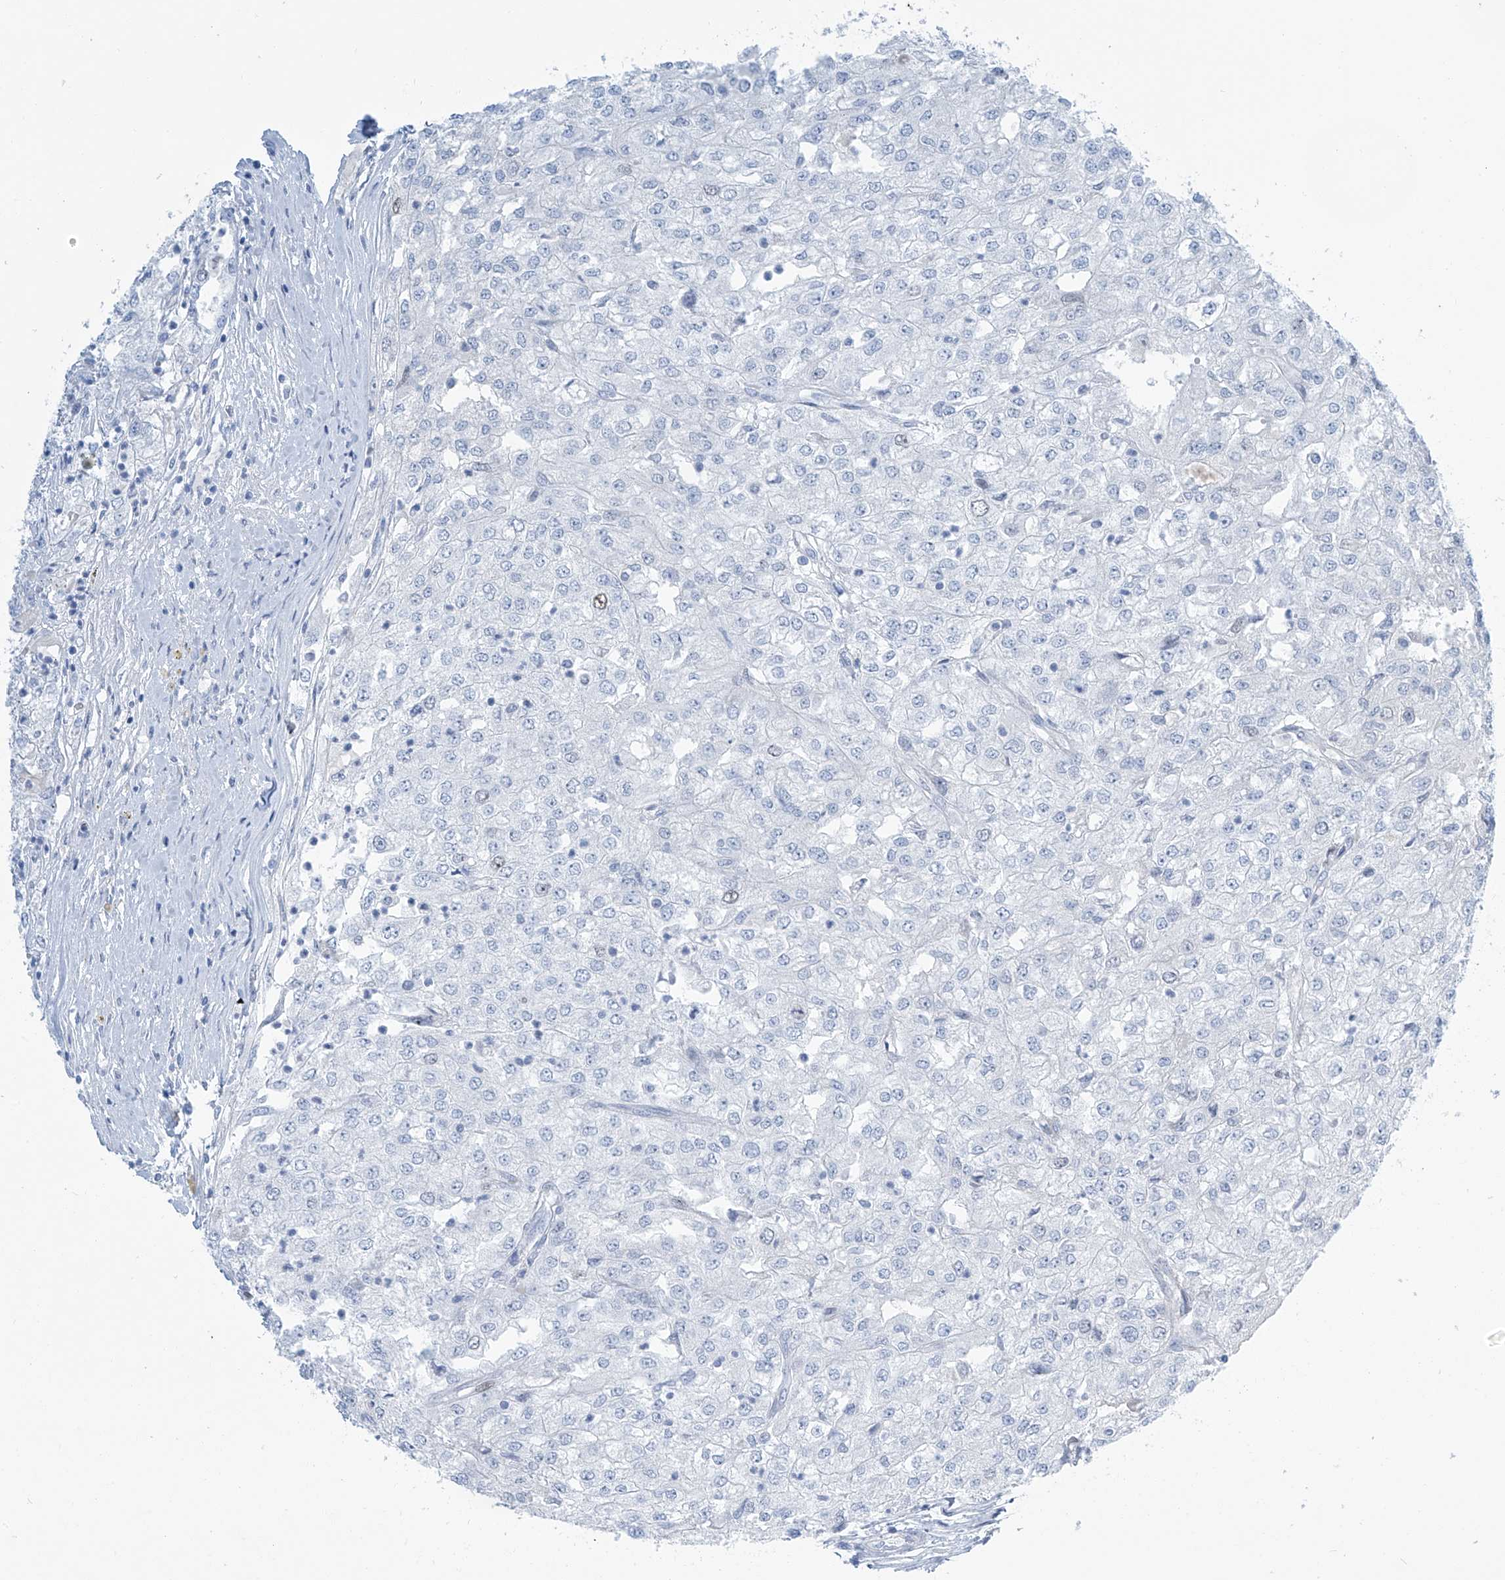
{"staining": {"intensity": "negative", "quantity": "none", "location": "none"}, "tissue": "renal cancer", "cell_type": "Tumor cells", "image_type": "cancer", "snomed": [{"axis": "morphology", "description": "Adenocarcinoma, NOS"}, {"axis": "topography", "description": "Kidney"}], "caption": "High magnification brightfield microscopy of renal adenocarcinoma stained with DAB (brown) and counterstained with hematoxylin (blue): tumor cells show no significant staining.", "gene": "SGO2", "patient": {"sex": "female", "age": 54}}